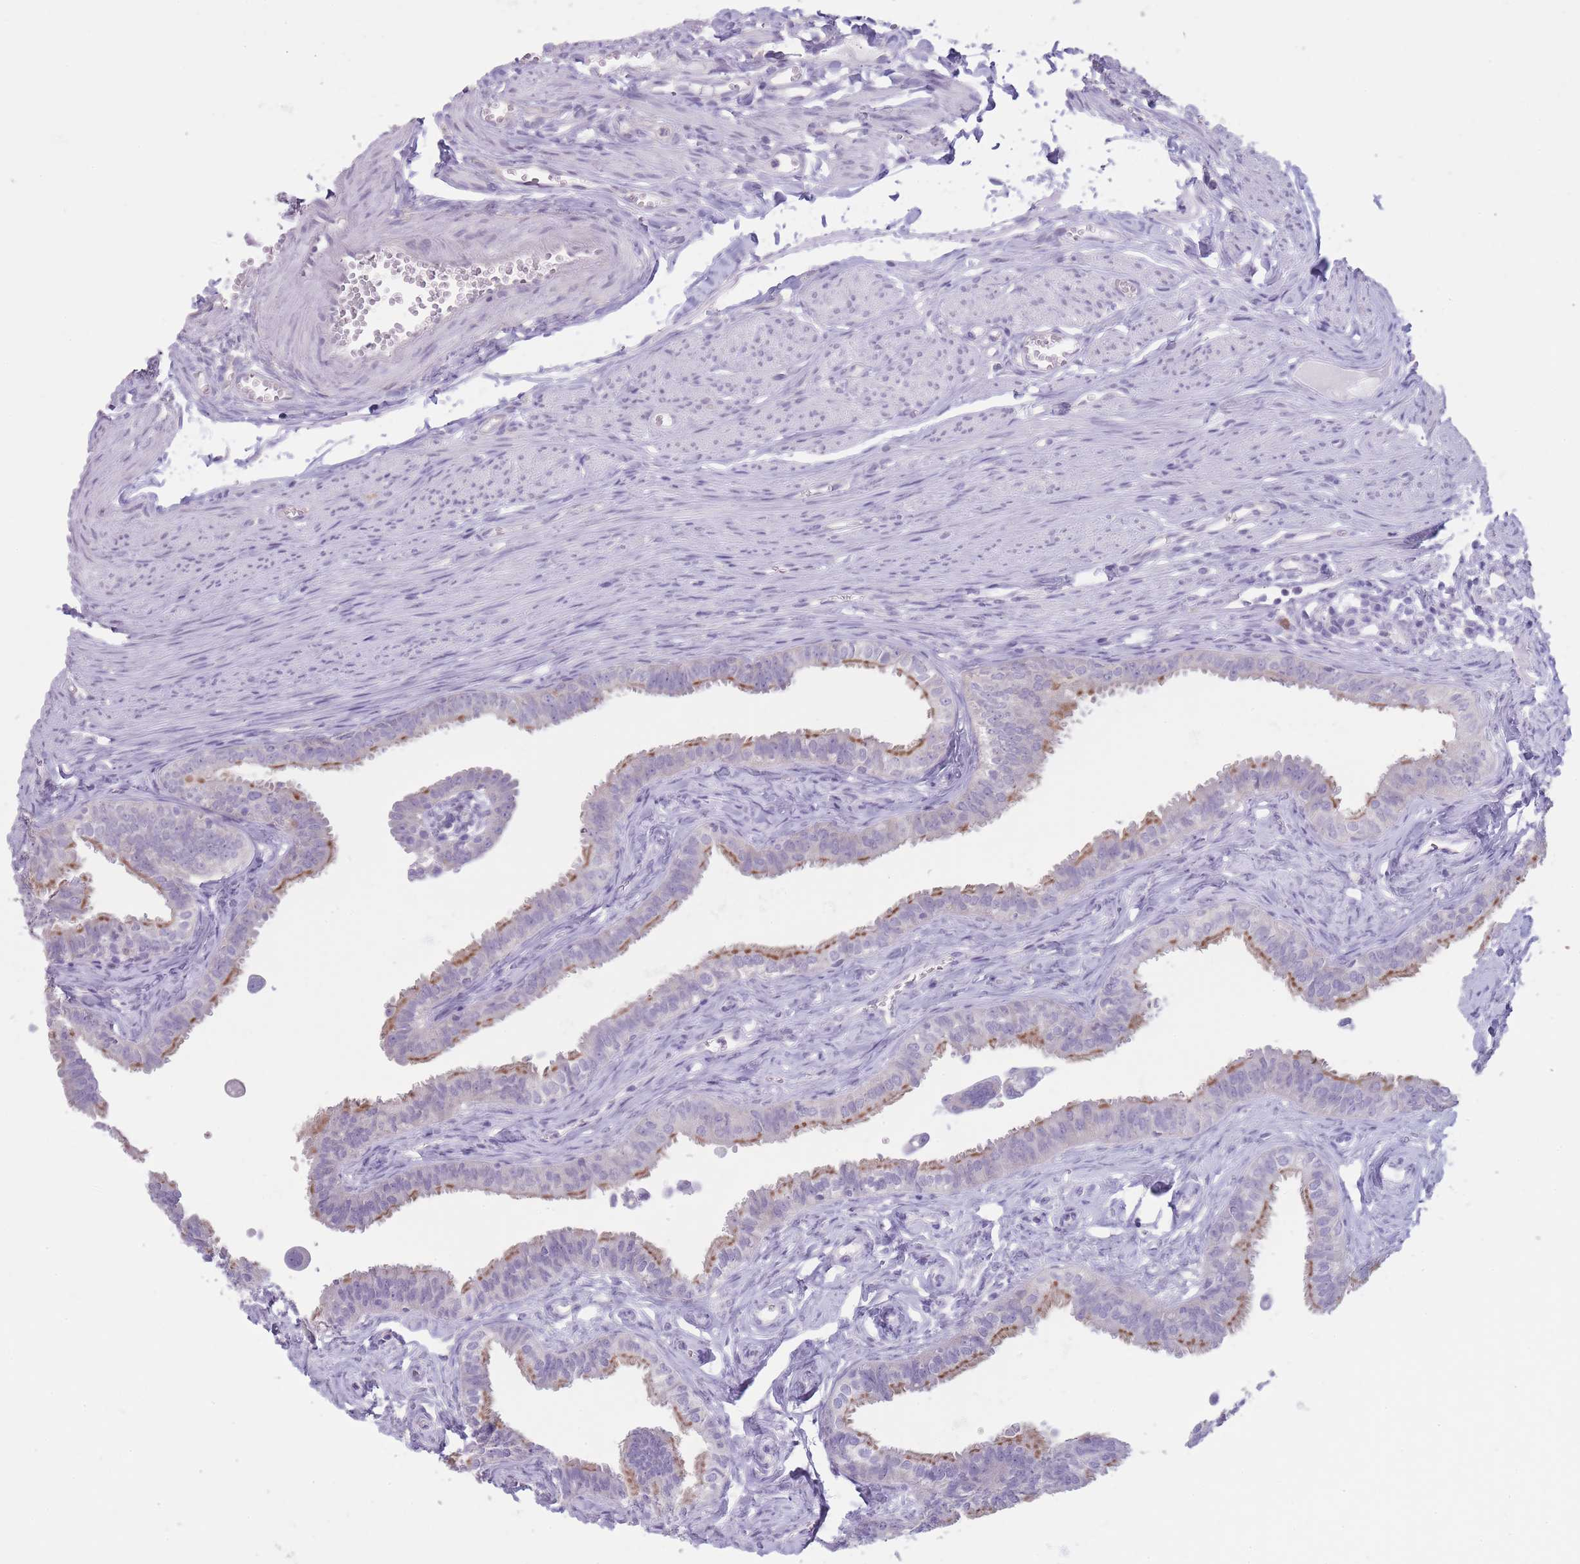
{"staining": {"intensity": "moderate", "quantity": "25%-75%", "location": "cytoplasmic/membranous"}, "tissue": "fallopian tube", "cell_type": "Glandular cells", "image_type": "normal", "snomed": [{"axis": "morphology", "description": "Normal tissue, NOS"}, {"axis": "morphology", "description": "Carcinoma, NOS"}, {"axis": "topography", "description": "Fallopian tube"}, {"axis": "topography", "description": "Ovary"}], "caption": "Immunohistochemical staining of benign fallopian tube reveals 25%-75% levels of moderate cytoplasmic/membranous protein staining in about 25%-75% of glandular cells.", "gene": "DCANP1", "patient": {"sex": "female", "age": 59}}